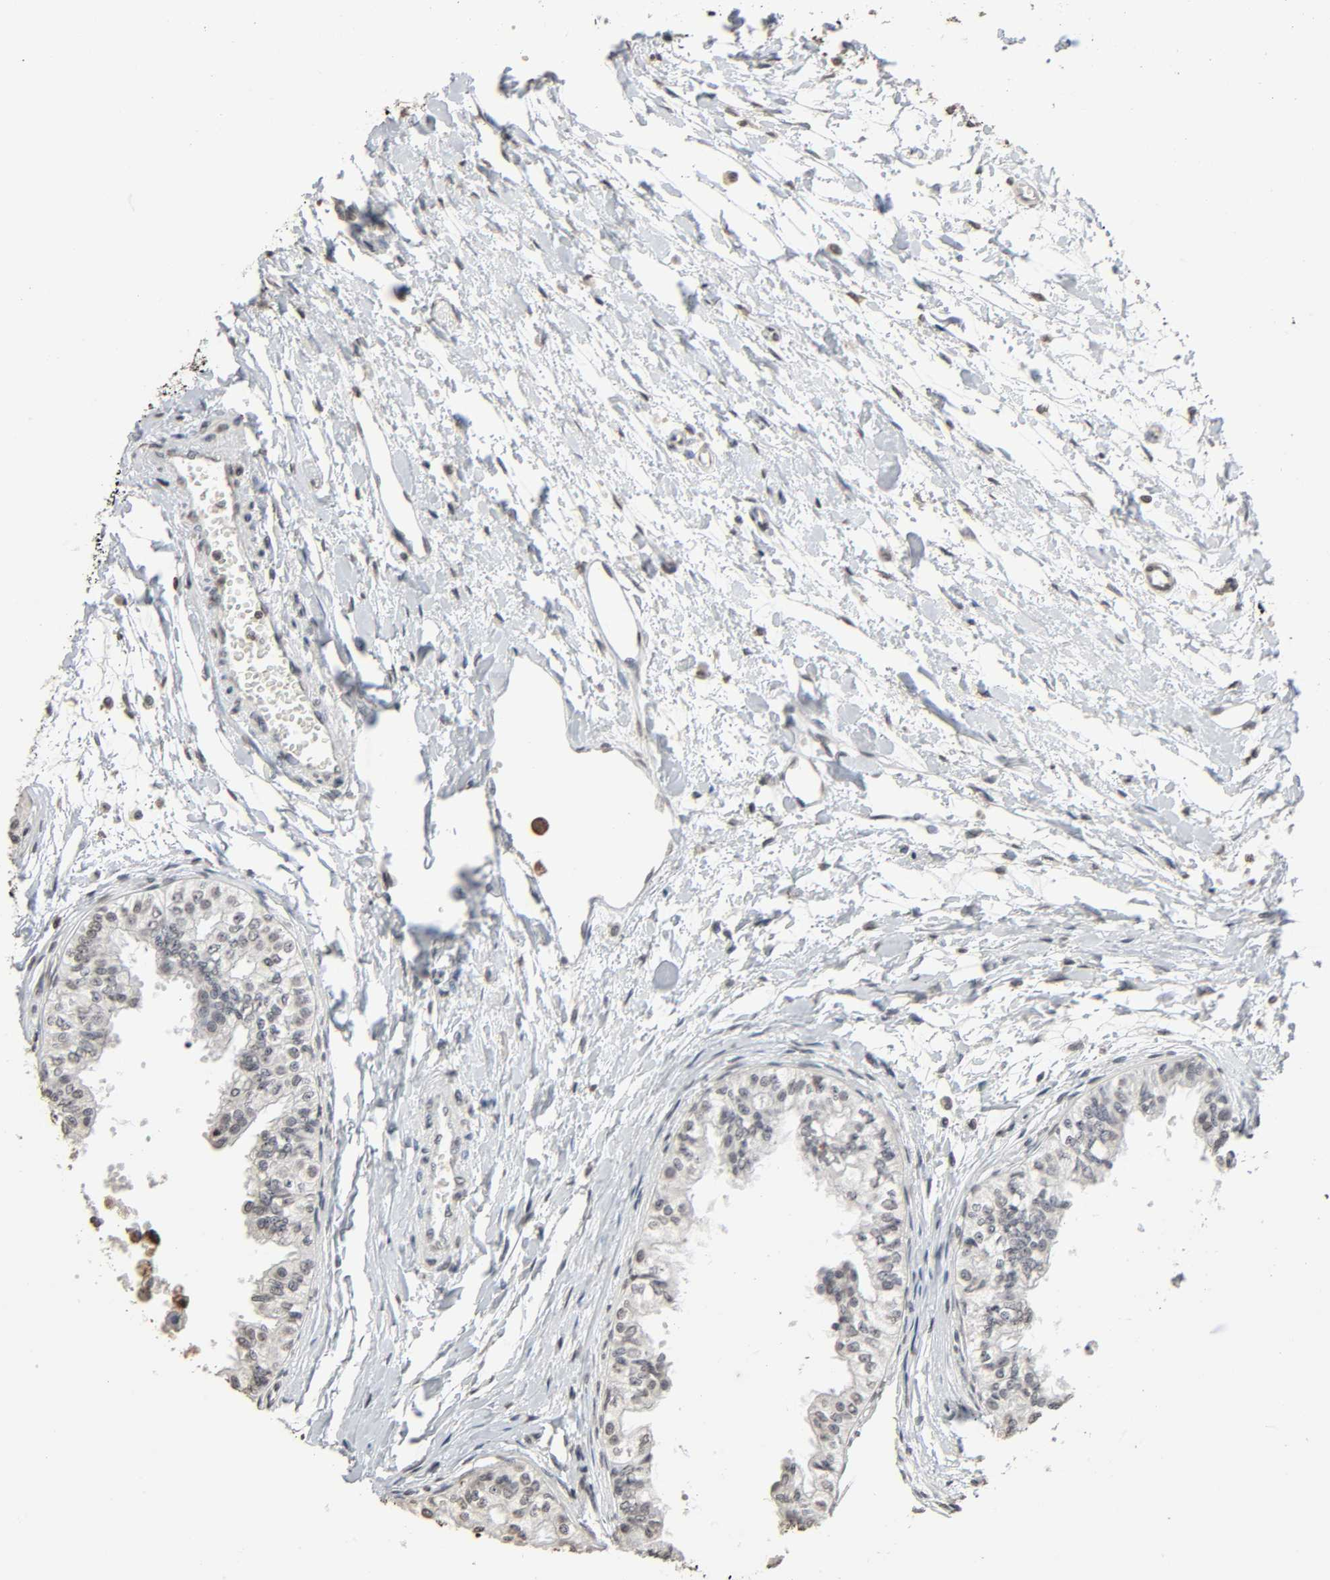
{"staining": {"intensity": "negative", "quantity": "none", "location": "none"}, "tissue": "epididymis", "cell_type": "Glandular cells", "image_type": "normal", "snomed": [{"axis": "morphology", "description": "Normal tissue, NOS"}, {"axis": "morphology", "description": "Adenocarcinoma, metastatic, NOS"}, {"axis": "topography", "description": "Testis"}, {"axis": "topography", "description": "Epididymis"}], "caption": "DAB (3,3'-diaminobenzidine) immunohistochemical staining of normal epididymis exhibits no significant staining in glandular cells. (DAB immunohistochemistry visualized using brightfield microscopy, high magnification).", "gene": "STK4", "patient": {"sex": "male", "age": 26}}